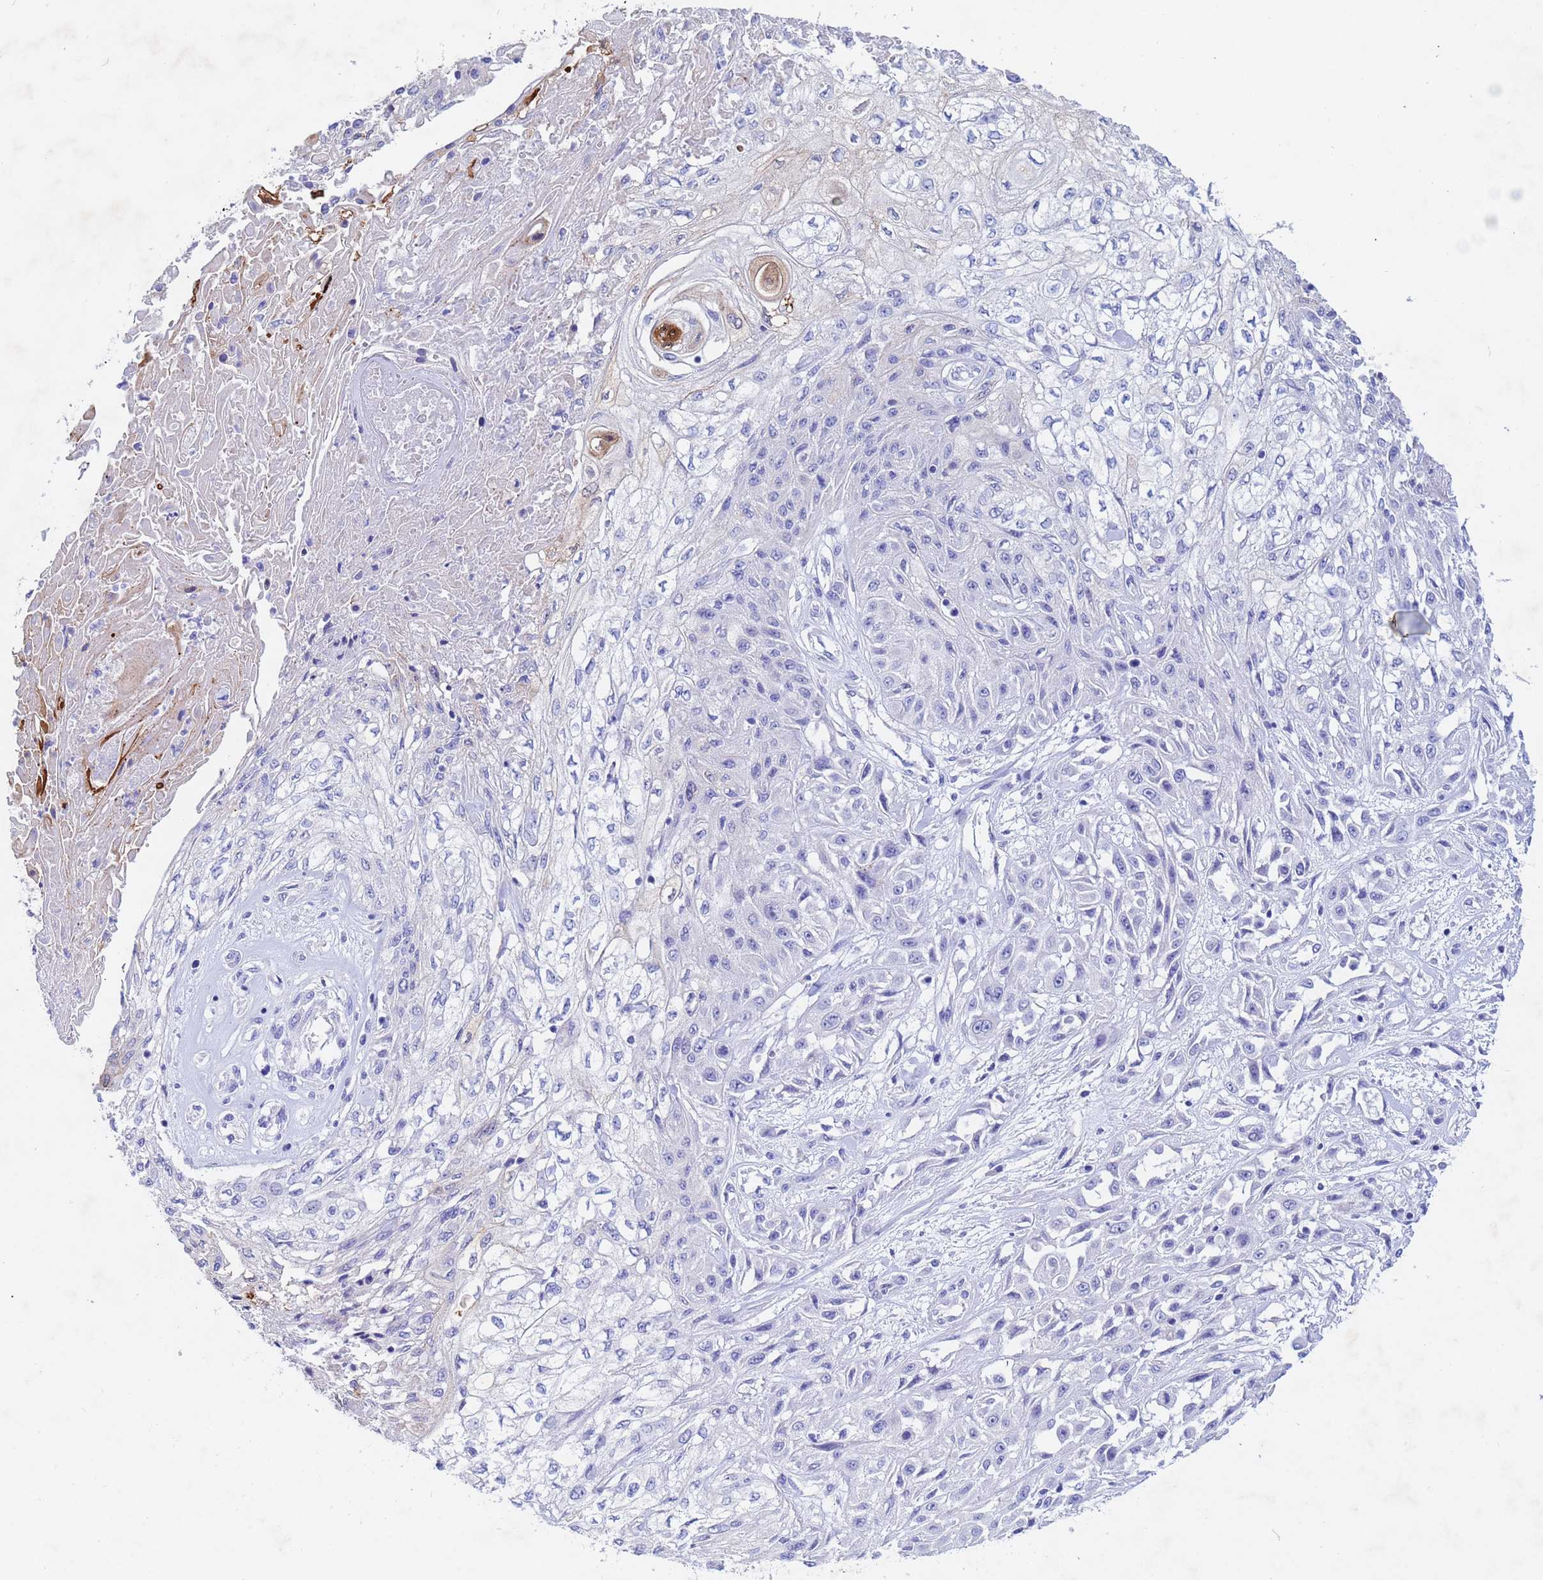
{"staining": {"intensity": "negative", "quantity": "none", "location": "none"}, "tissue": "skin cancer", "cell_type": "Tumor cells", "image_type": "cancer", "snomed": [{"axis": "morphology", "description": "Squamous cell carcinoma, NOS"}, {"axis": "morphology", "description": "Squamous cell carcinoma, metastatic, NOS"}, {"axis": "topography", "description": "Skin"}, {"axis": "topography", "description": "Lymph node"}], "caption": "Tumor cells are negative for protein expression in human metastatic squamous cell carcinoma (skin).", "gene": "CSTB", "patient": {"sex": "male", "age": 75}}